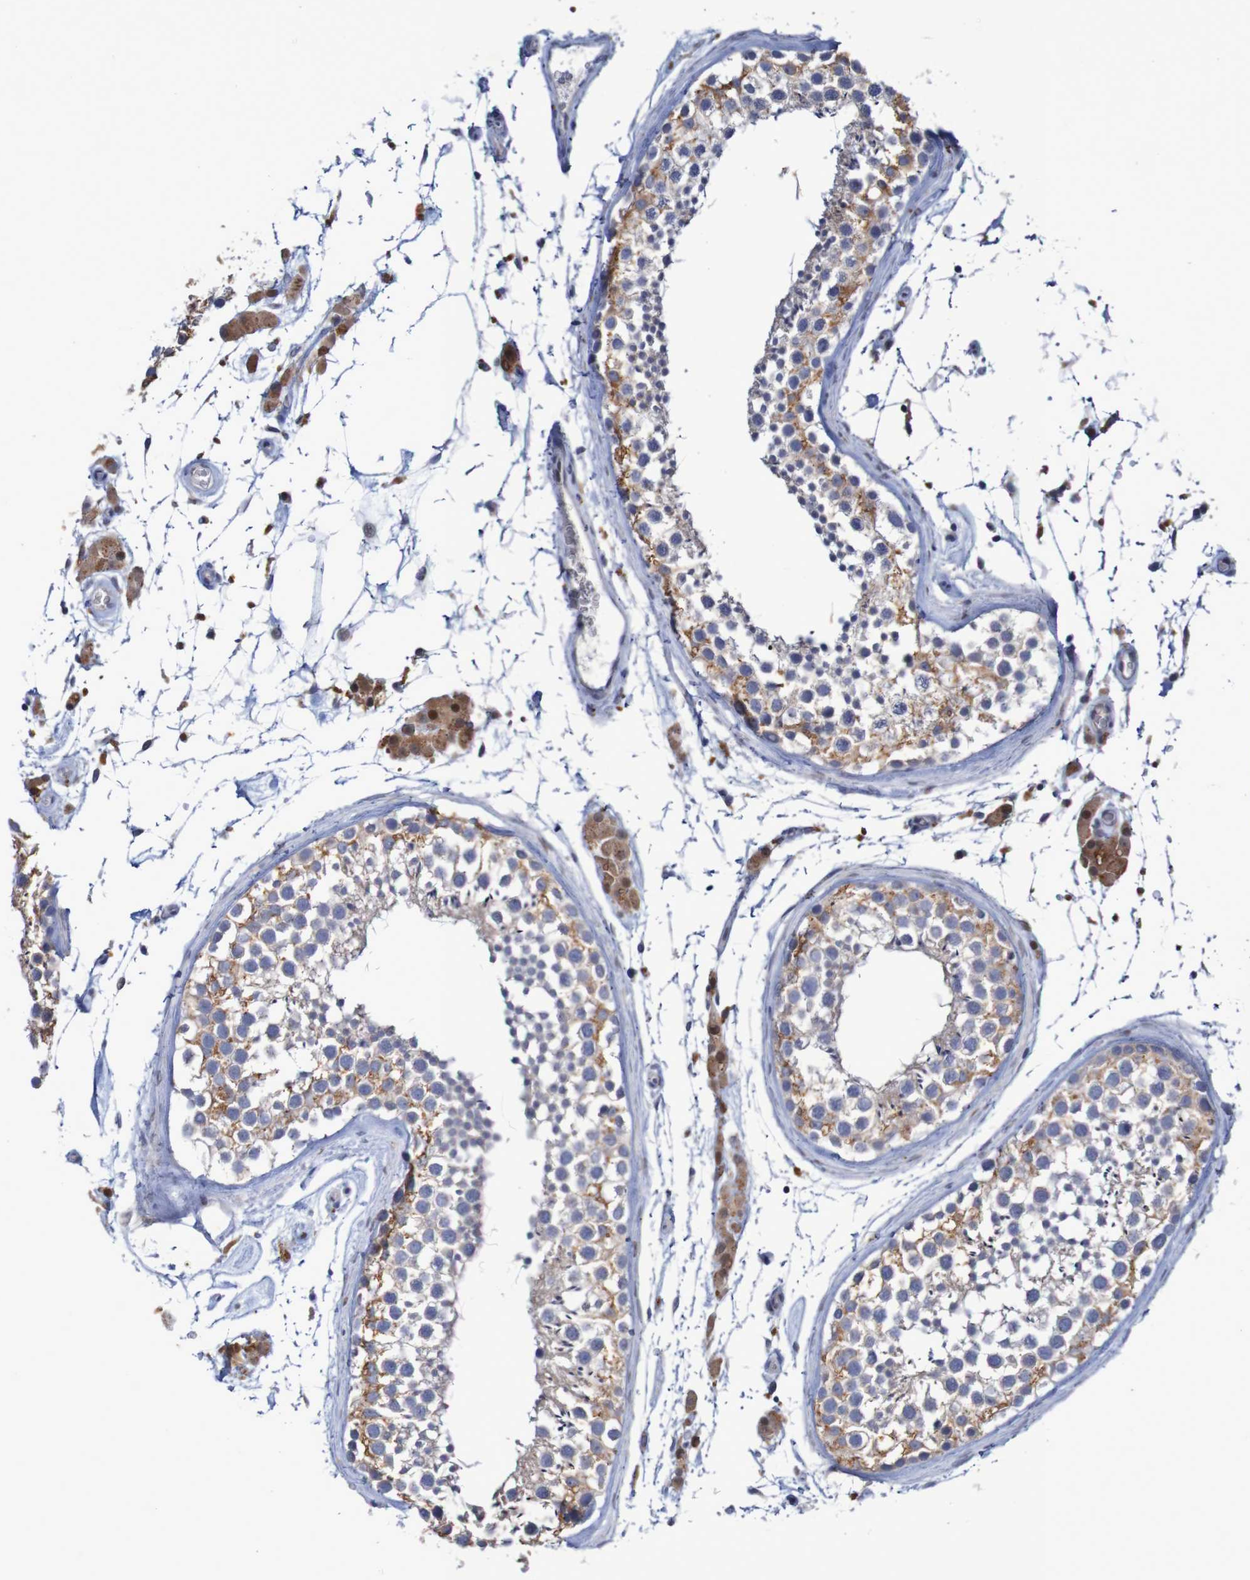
{"staining": {"intensity": "moderate", "quantity": "25%-75%", "location": "cytoplasmic/membranous"}, "tissue": "testis", "cell_type": "Cells in seminiferous ducts", "image_type": "normal", "snomed": [{"axis": "morphology", "description": "Normal tissue, NOS"}, {"axis": "topography", "description": "Testis"}], "caption": "DAB (3,3'-diaminobenzidine) immunohistochemical staining of benign testis shows moderate cytoplasmic/membranous protein expression in approximately 25%-75% of cells in seminiferous ducts.", "gene": "FBP1", "patient": {"sex": "male", "age": 46}}